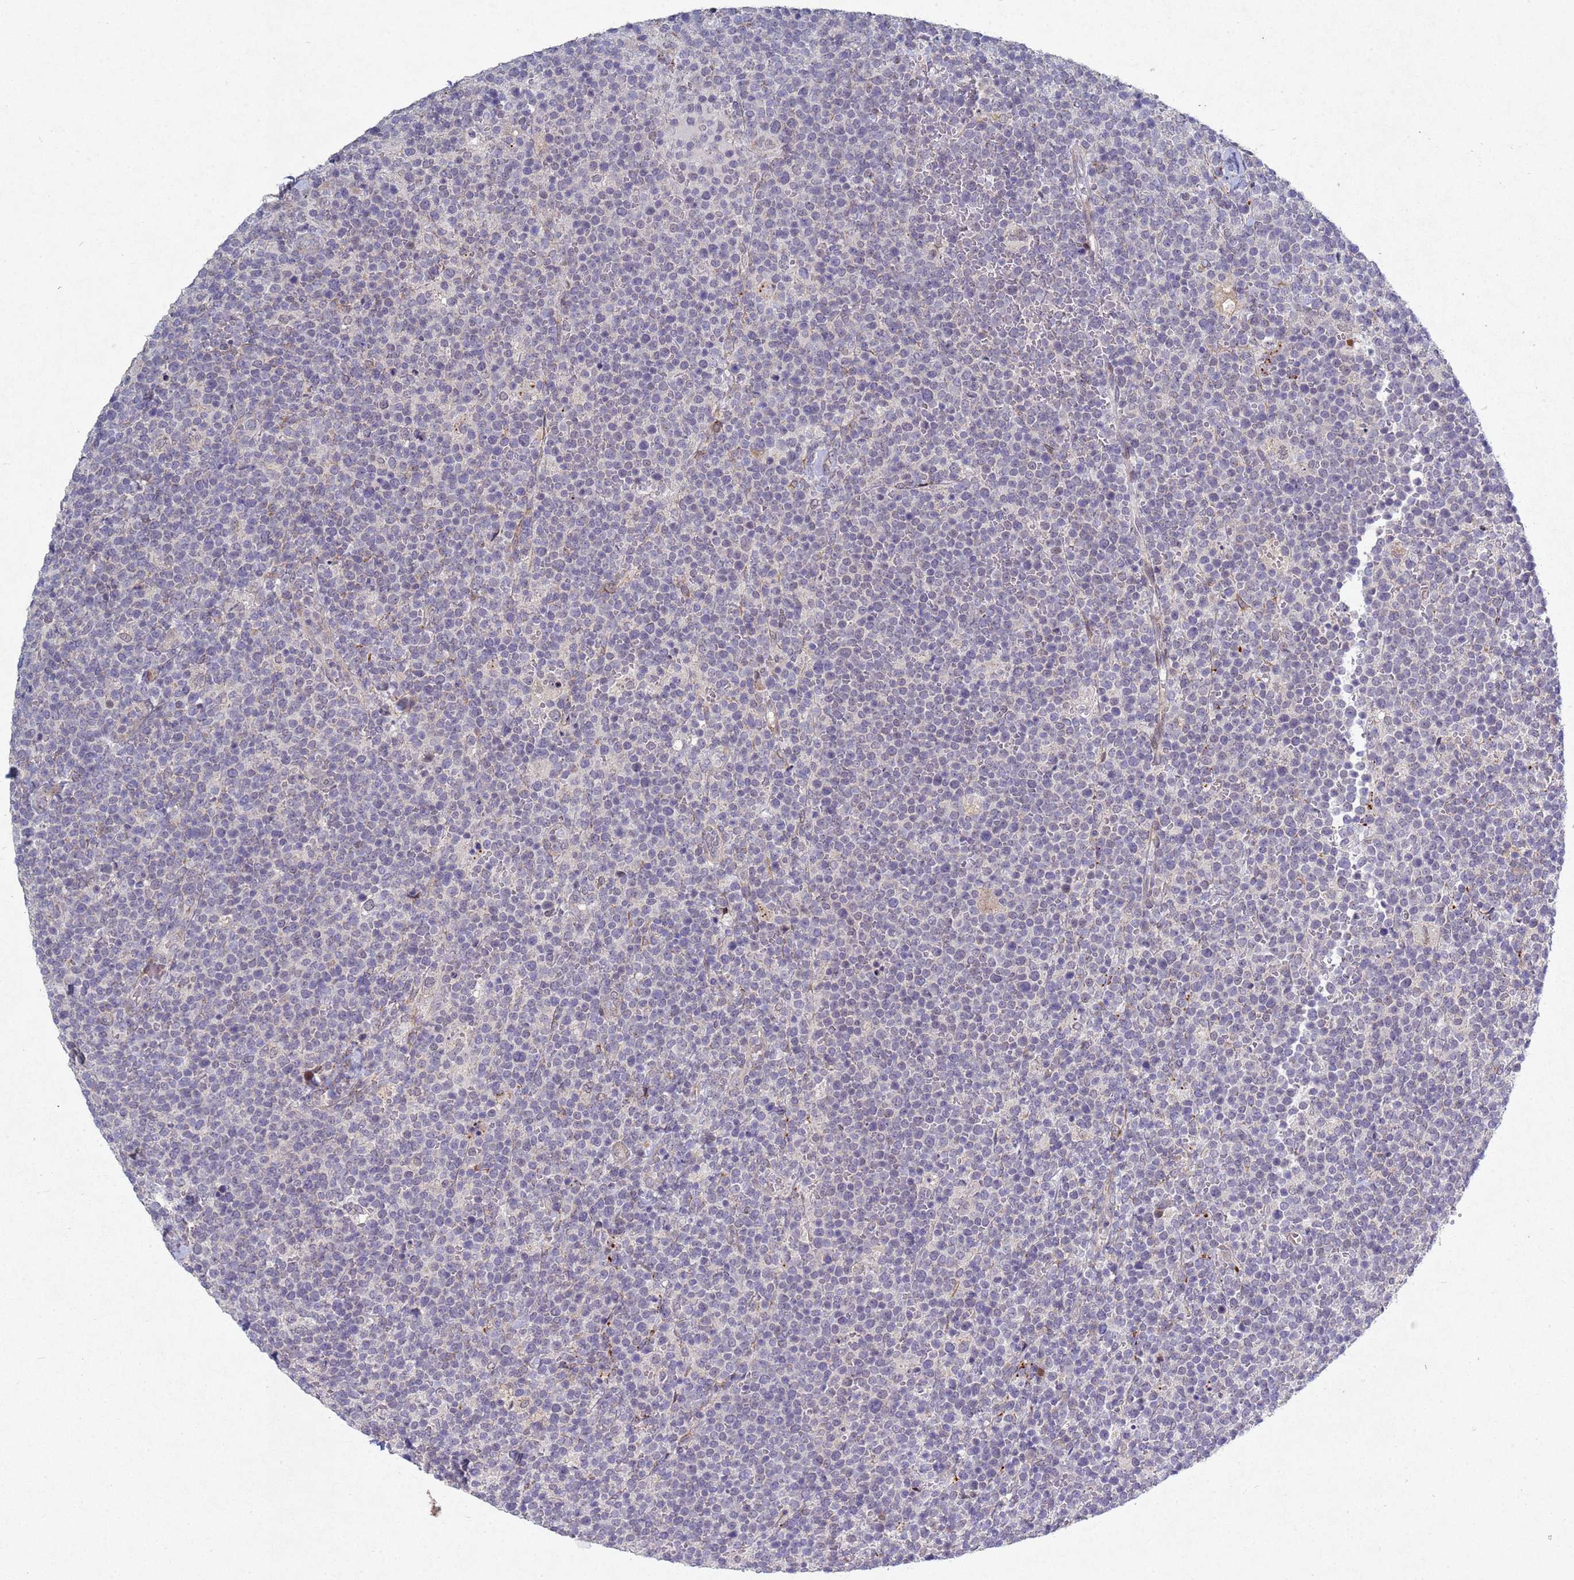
{"staining": {"intensity": "negative", "quantity": "none", "location": "none"}, "tissue": "lymphoma", "cell_type": "Tumor cells", "image_type": "cancer", "snomed": [{"axis": "morphology", "description": "Malignant lymphoma, non-Hodgkin's type, High grade"}, {"axis": "topography", "description": "Lymph node"}], "caption": "Immunohistochemistry (IHC) of human lymphoma exhibits no staining in tumor cells.", "gene": "TNPO2", "patient": {"sex": "male", "age": 61}}